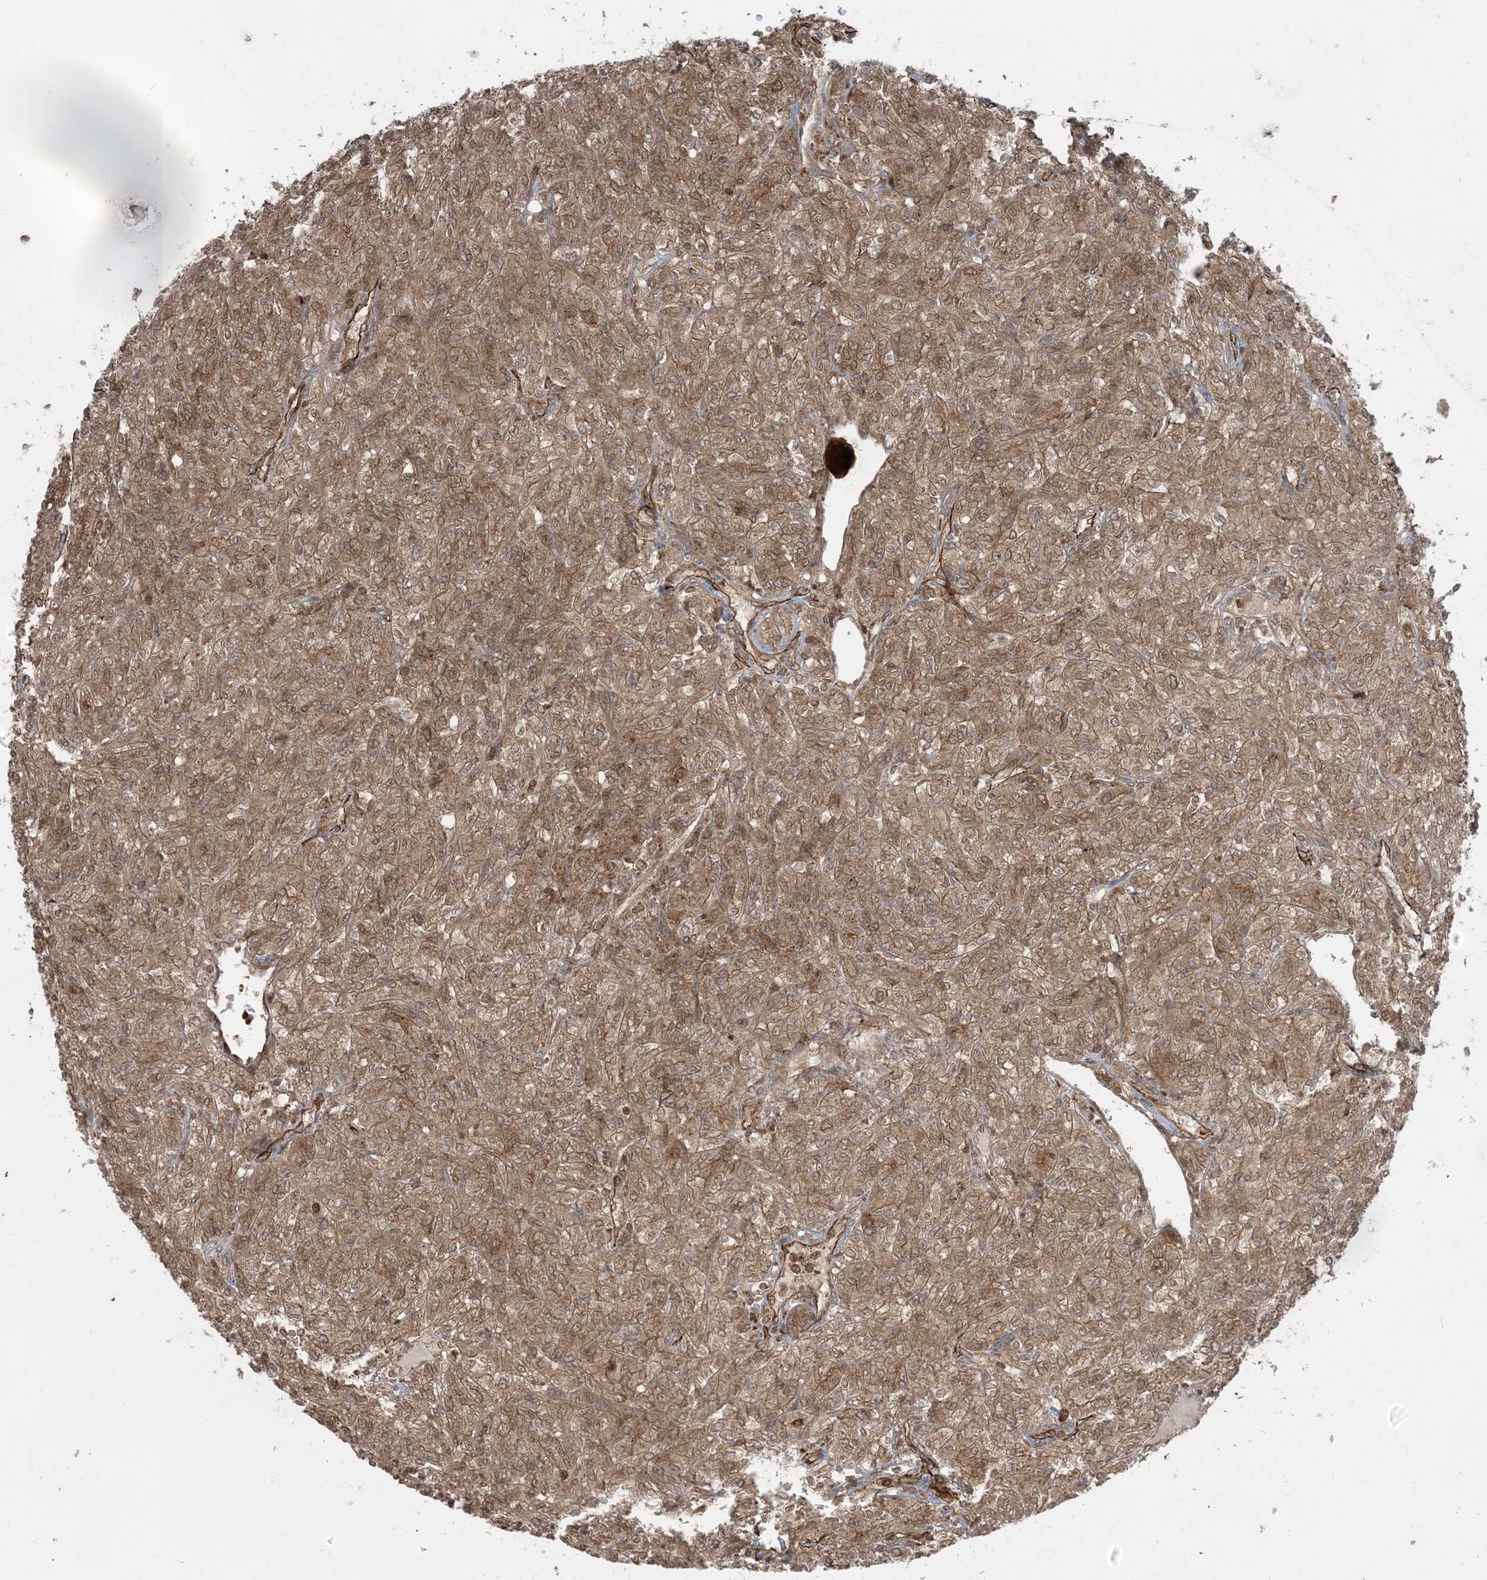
{"staining": {"intensity": "moderate", "quantity": ">75%", "location": "cytoplasmic/membranous,nuclear"}, "tissue": "renal cancer", "cell_type": "Tumor cells", "image_type": "cancer", "snomed": [{"axis": "morphology", "description": "Adenocarcinoma, NOS"}, {"axis": "topography", "description": "Kidney"}], "caption": "High-magnification brightfield microscopy of renal cancer stained with DAB (3,3'-diaminobenzidine) (brown) and counterstained with hematoxylin (blue). tumor cells exhibit moderate cytoplasmic/membranous and nuclear expression is seen in approximately>75% of cells. Ihc stains the protein of interest in brown and the nuclei are stained blue.", "gene": "DDX19B", "patient": {"sex": "male", "age": 77}}